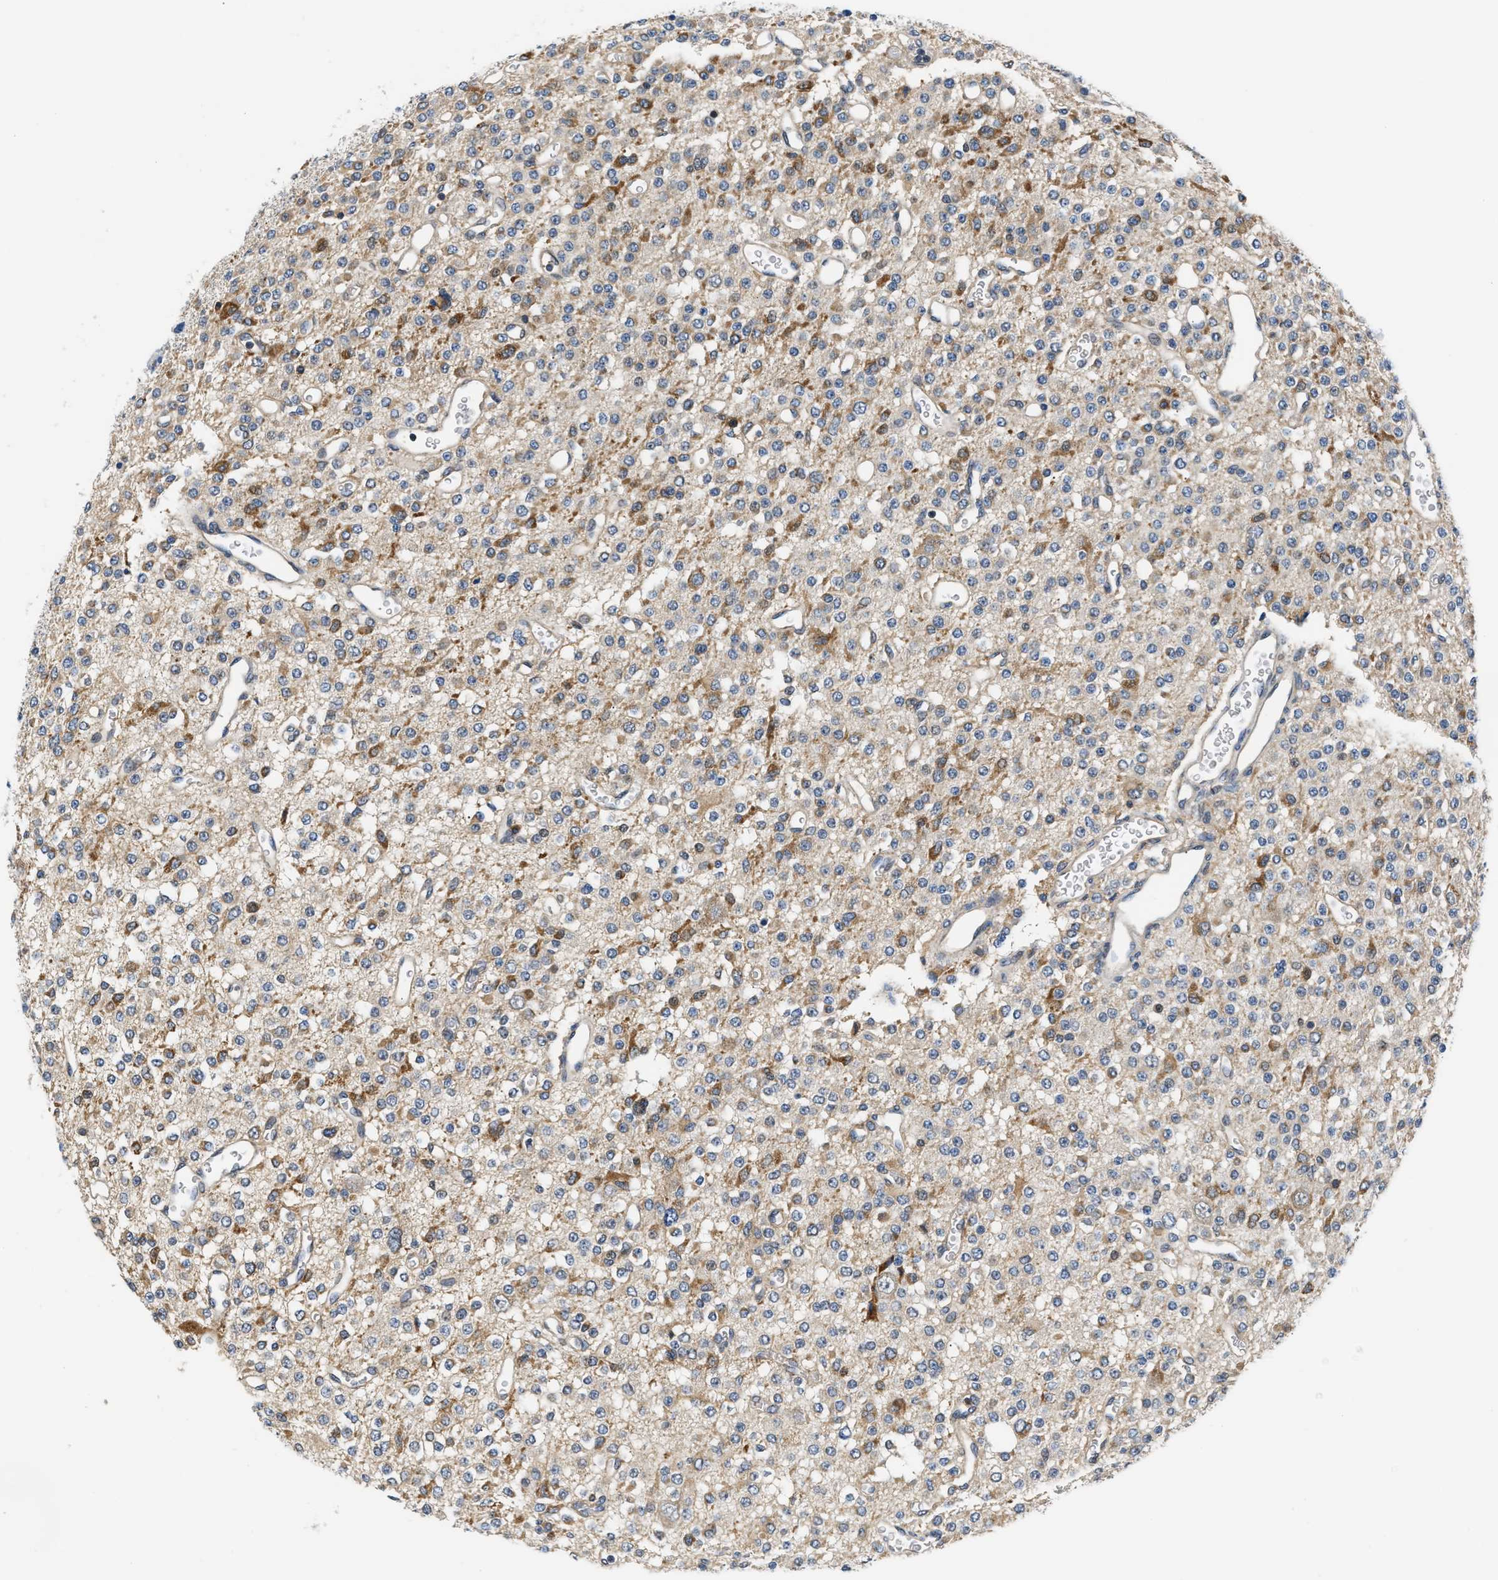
{"staining": {"intensity": "moderate", "quantity": "<25%", "location": "cytoplasmic/membranous"}, "tissue": "glioma", "cell_type": "Tumor cells", "image_type": "cancer", "snomed": [{"axis": "morphology", "description": "Glioma, malignant, Low grade"}, {"axis": "topography", "description": "Brain"}], "caption": "A micrograph of human malignant low-grade glioma stained for a protein demonstrates moderate cytoplasmic/membranous brown staining in tumor cells.", "gene": "TNIP2", "patient": {"sex": "male", "age": 38}}